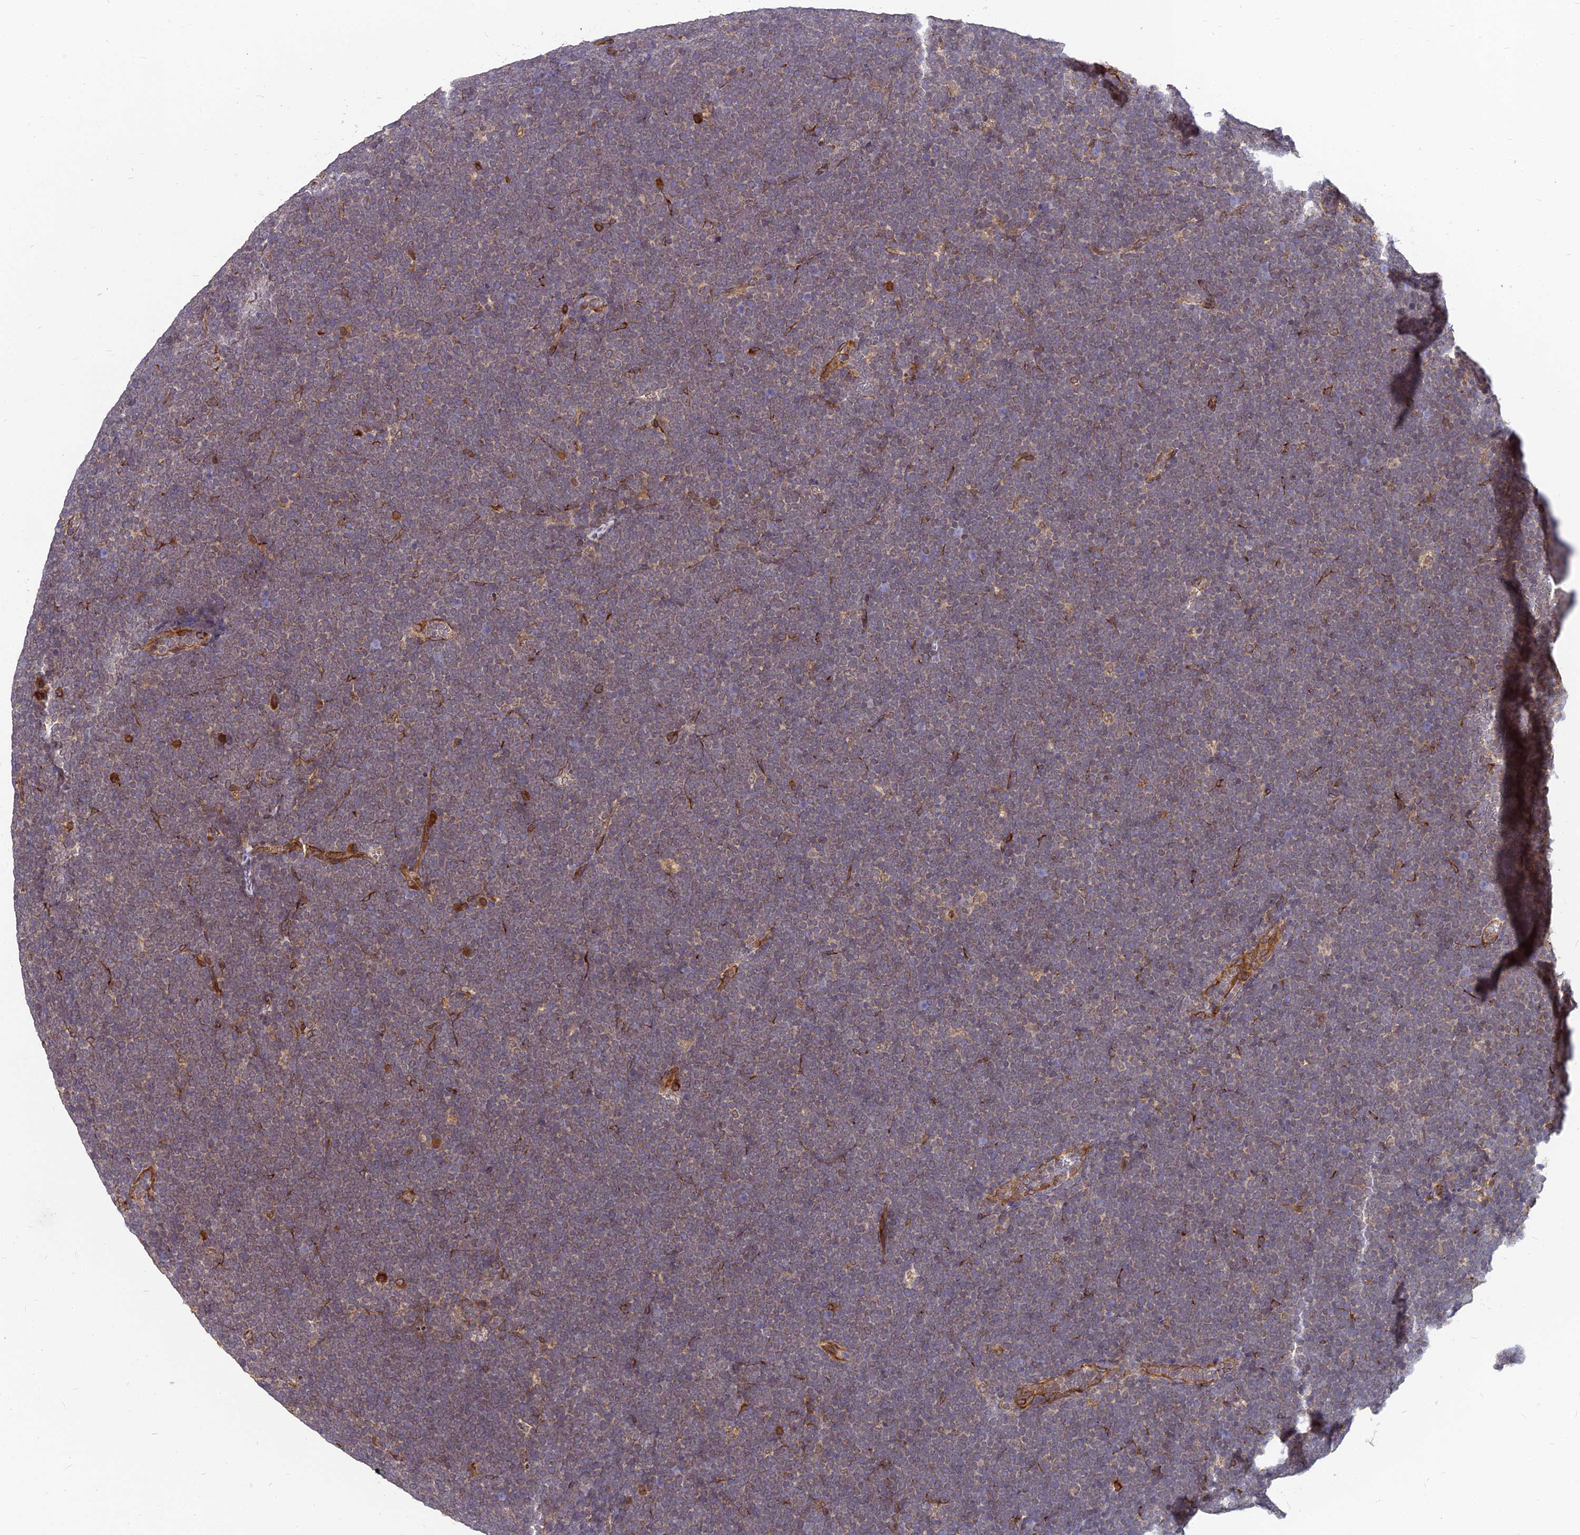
{"staining": {"intensity": "moderate", "quantity": ">75%", "location": "cytoplasmic/membranous"}, "tissue": "lymphoma", "cell_type": "Tumor cells", "image_type": "cancer", "snomed": [{"axis": "morphology", "description": "Malignant lymphoma, non-Hodgkin's type, High grade"}, {"axis": "topography", "description": "Lymph node"}], "caption": "Lymphoma stained for a protein (brown) shows moderate cytoplasmic/membranous positive positivity in about >75% of tumor cells.", "gene": "PDE4D", "patient": {"sex": "male", "age": 13}}